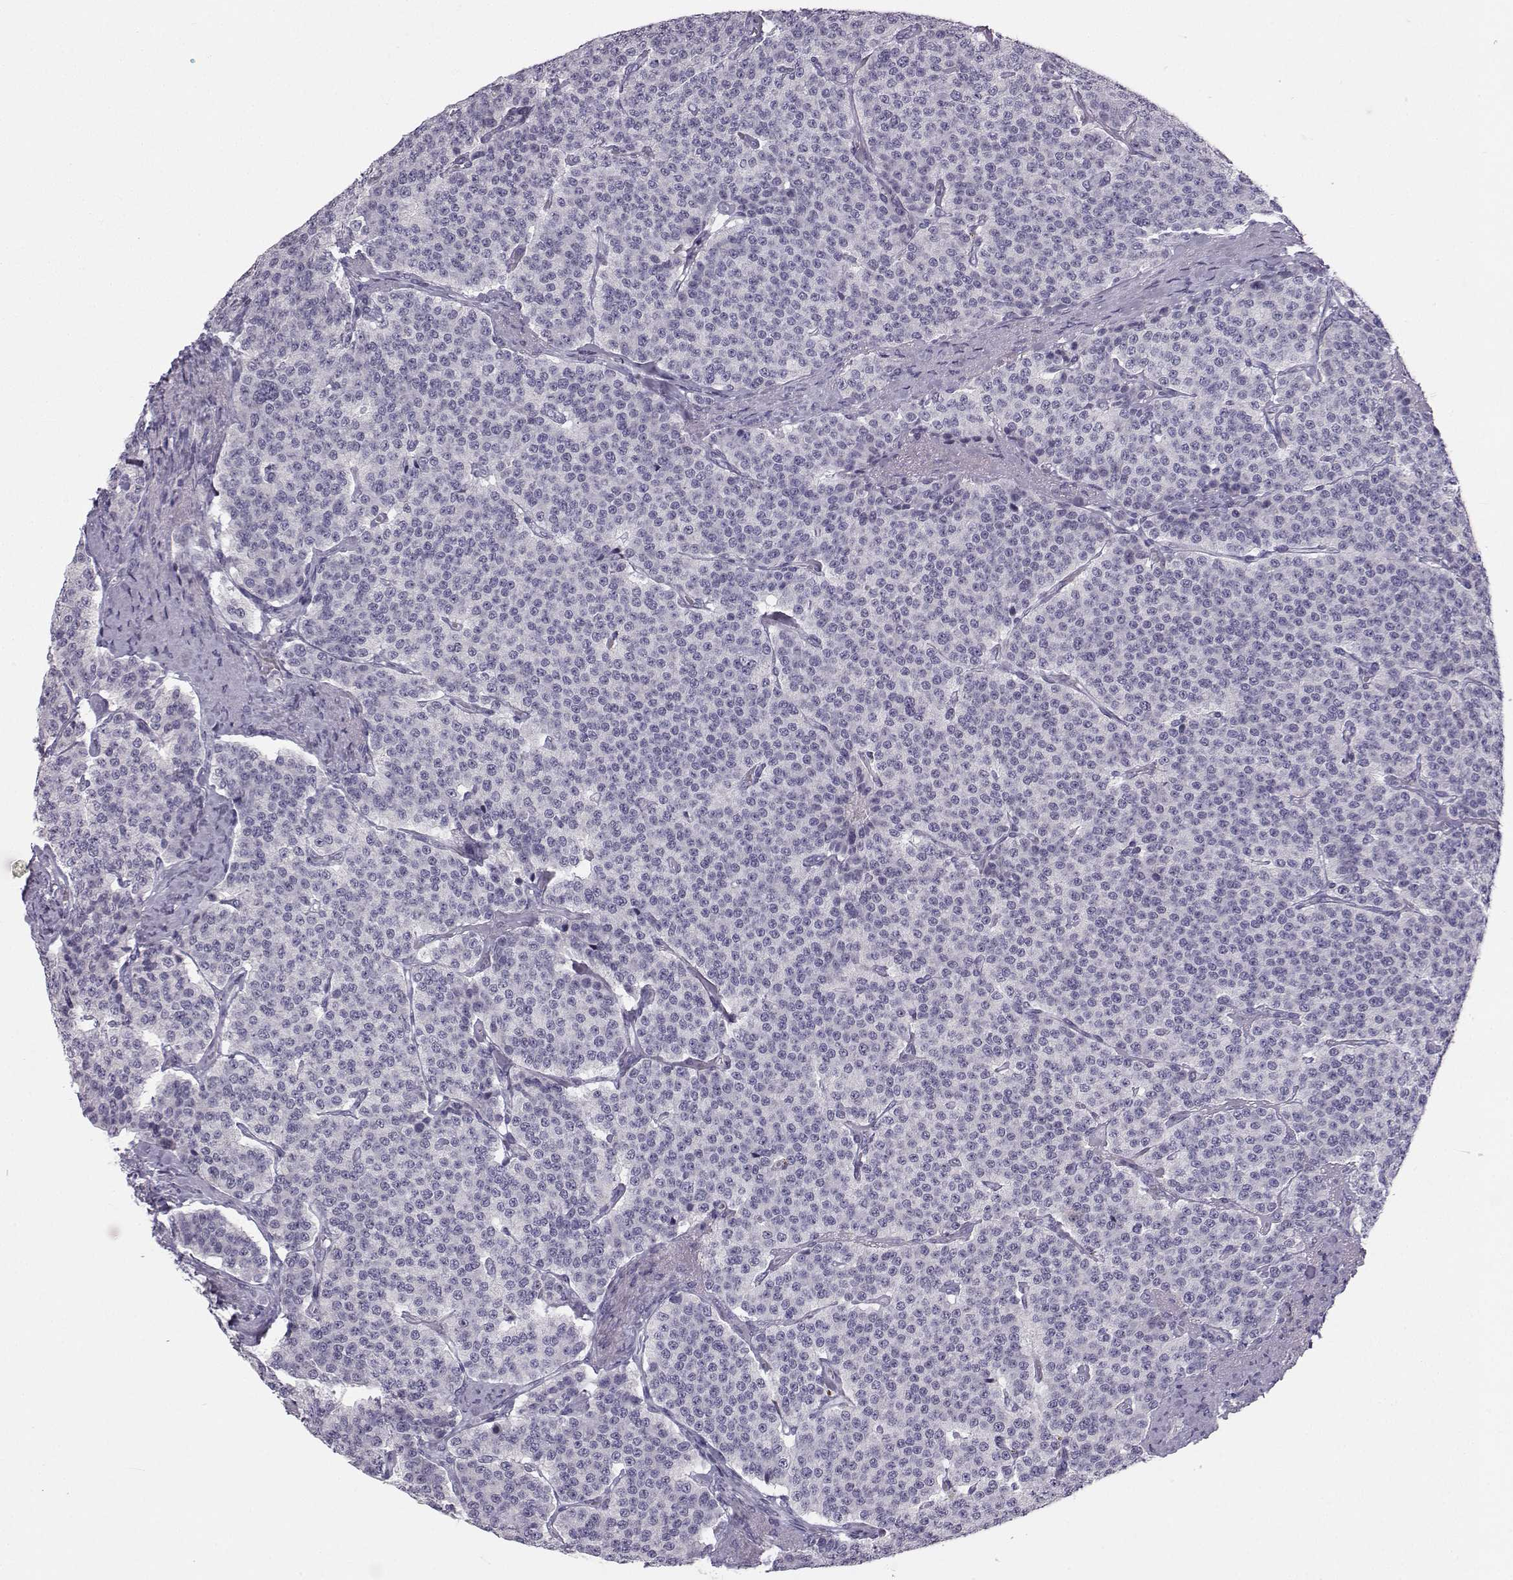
{"staining": {"intensity": "negative", "quantity": "none", "location": "none"}, "tissue": "carcinoid", "cell_type": "Tumor cells", "image_type": "cancer", "snomed": [{"axis": "morphology", "description": "Carcinoid, malignant, NOS"}, {"axis": "topography", "description": "Small intestine"}], "caption": "Photomicrograph shows no significant protein staining in tumor cells of carcinoid (malignant). Brightfield microscopy of immunohistochemistry stained with DAB (brown) and hematoxylin (blue), captured at high magnification.", "gene": "SYCE1", "patient": {"sex": "female", "age": 58}}